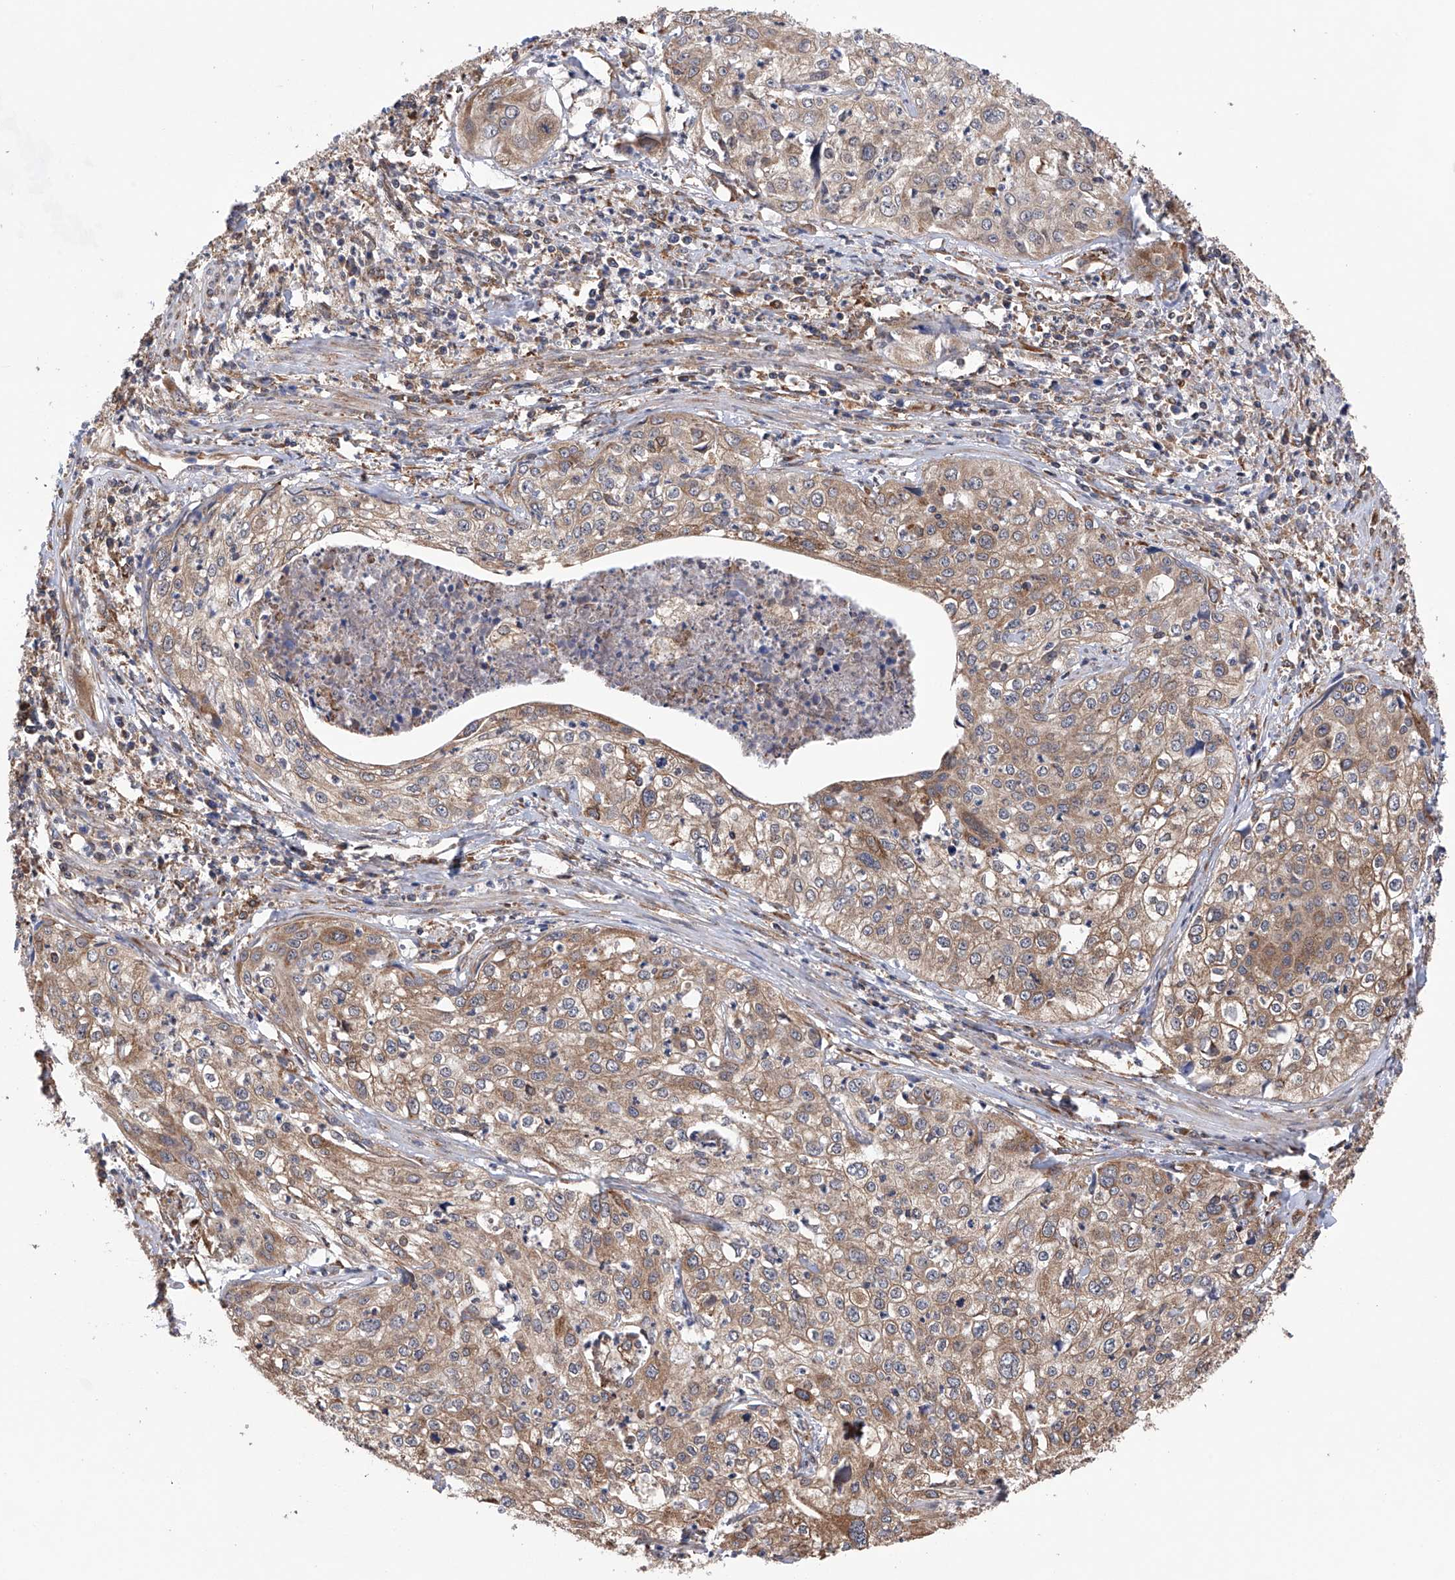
{"staining": {"intensity": "weak", "quantity": ">75%", "location": "cytoplasmic/membranous"}, "tissue": "cervical cancer", "cell_type": "Tumor cells", "image_type": "cancer", "snomed": [{"axis": "morphology", "description": "Squamous cell carcinoma, NOS"}, {"axis": "topography", "description": "Cervix"}], "caption": "Immunohistochemical staining of human cervical squamous cell carcinoma demonstrates weak cytoplasmic/membranous protein expression in about >75% of tumor cells.", "gene": "DNAH8", "patient": {"sex": "female", "age": 31}}